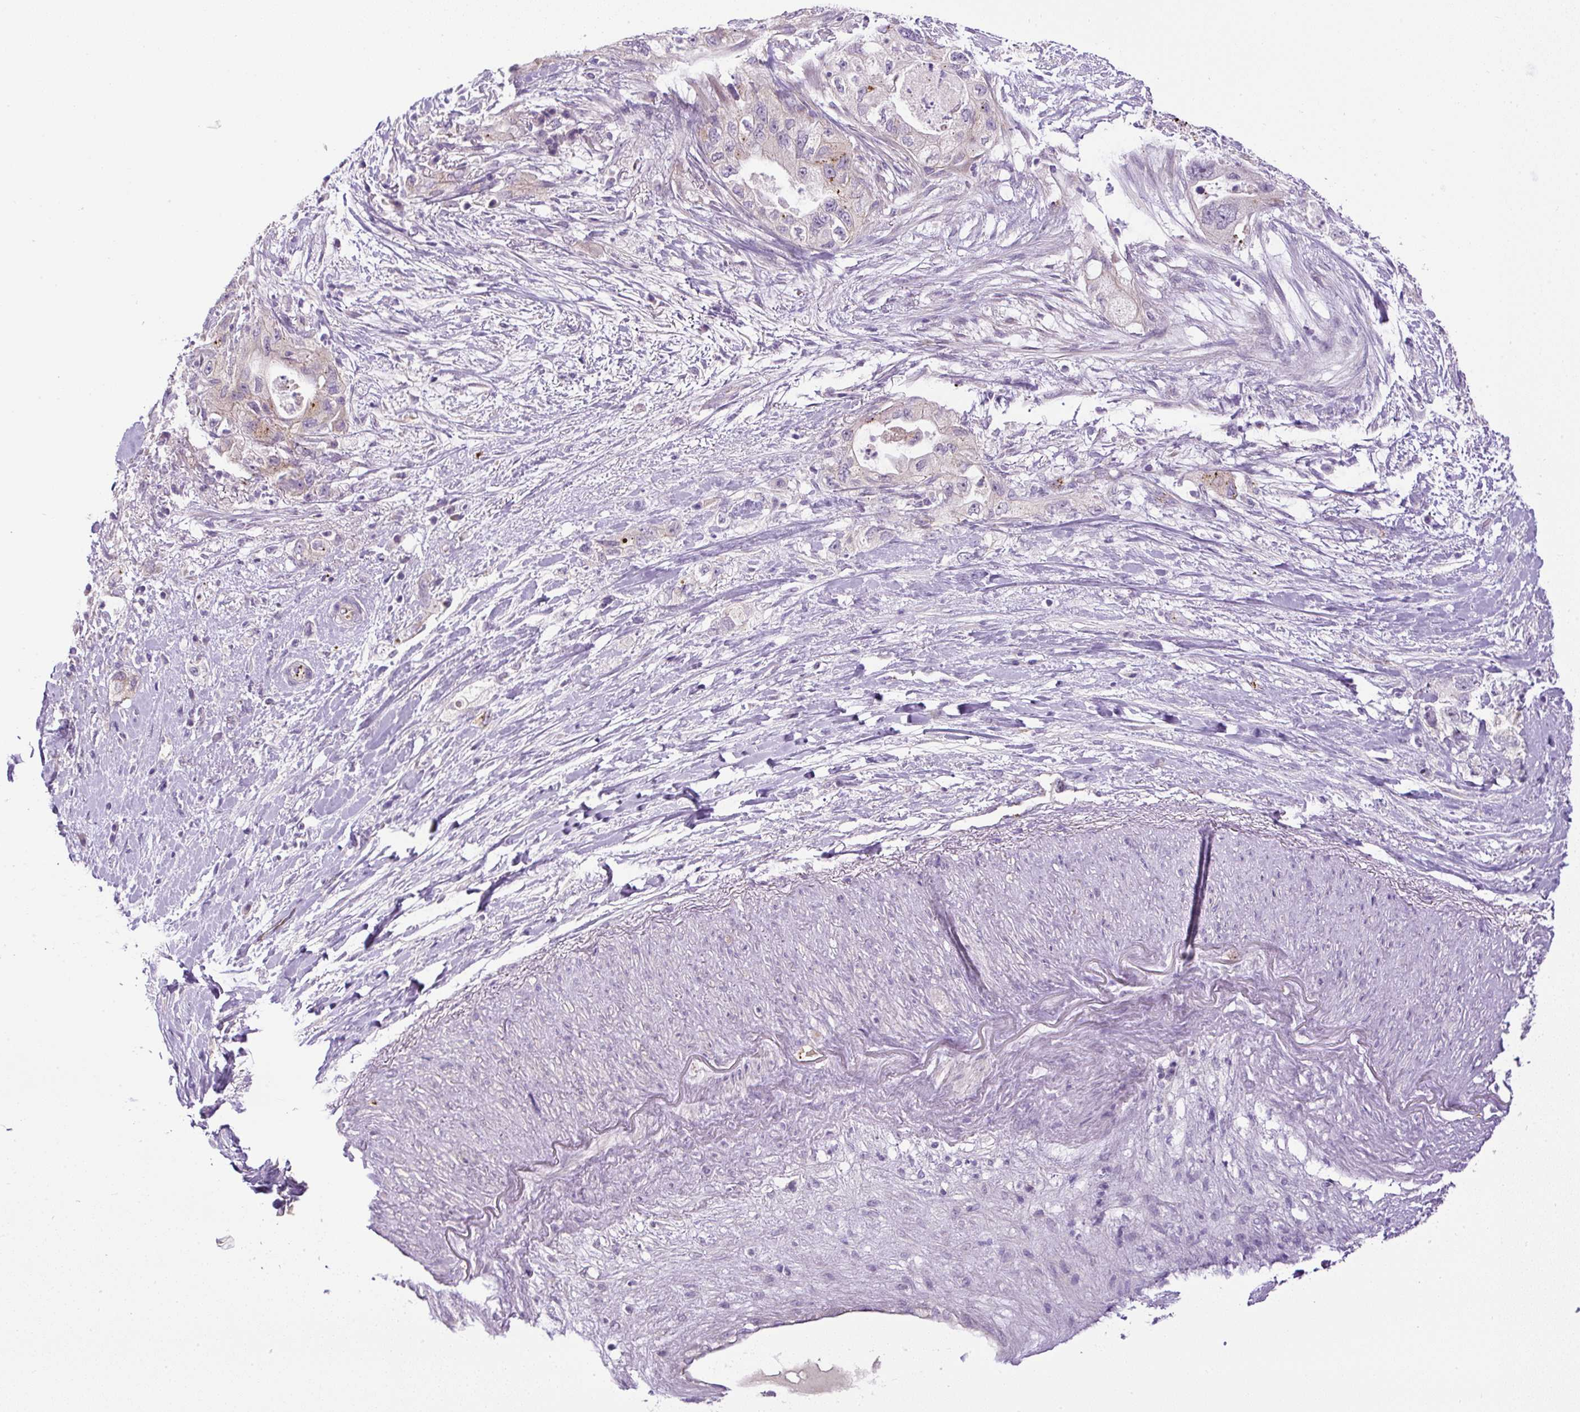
{"staining": {"intensity": "negative", "quantity": "none", "location": "none"}, "tissue": "pancreatic cancer", "cell_type": "Tumor cells", "image_type": "cancer", "snomed": [{"axis": "morphology", "description": "Adenocarcinoma, NOS"}, {"axis": "topography", "description": "Pancreas"}], "caption": "This is a image of immunohistochemistry (IHC) staining of adenocarcinoma (pancreatic), which shows no staining in tumor cells. (DAB (3,3'-diaminobenzidine) immunohistochemistry (IHC) with hematoxylin counter stain).", "gene": "LEFTY2", "patient": {"sex": "female", "age": 73}}